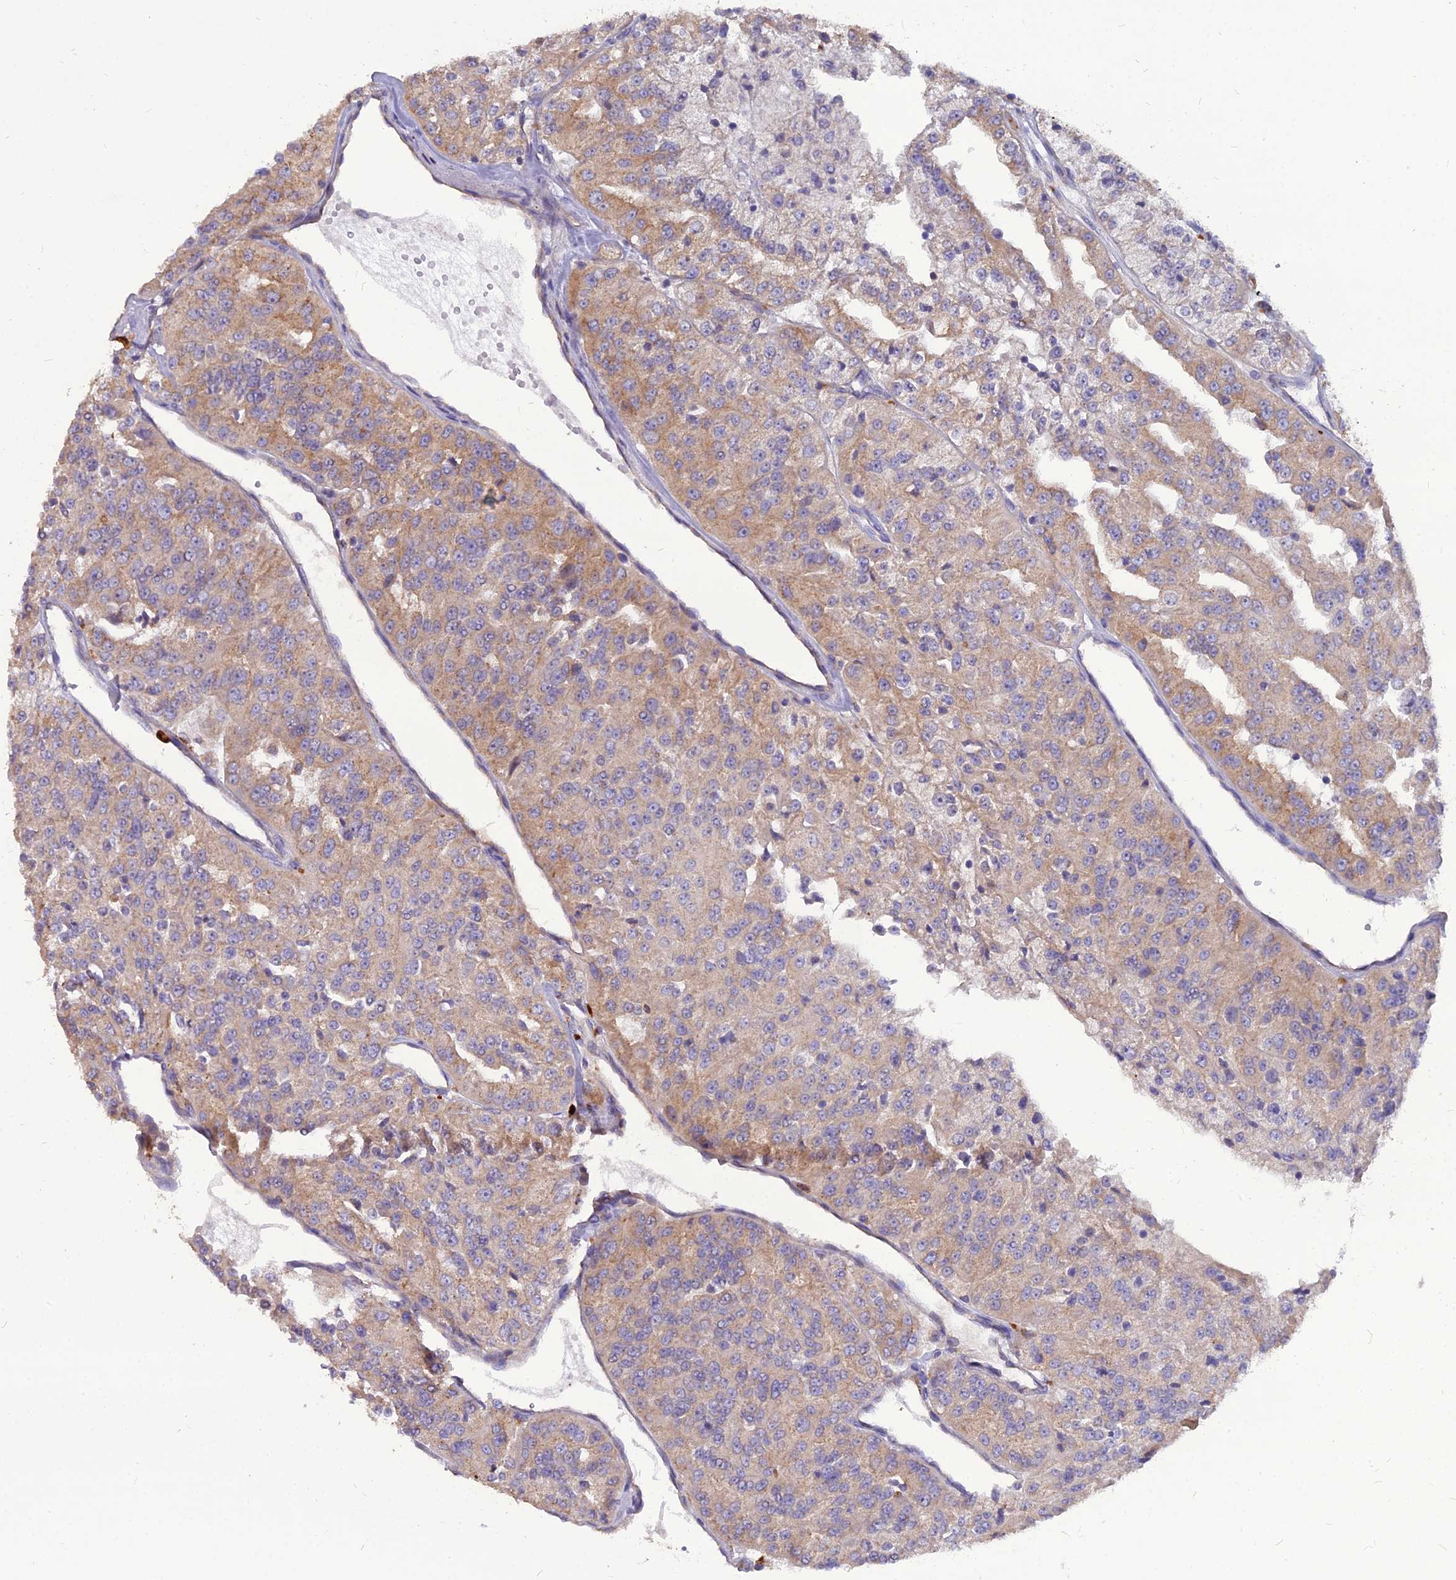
{"staining": {"intensity": "moderate", "quantity": "25%-75%", "location": "cytoplasmic/membranous"}, "tissue": "renal cancer", "cell_type": "Tumor cells", "image_type": "cancer", "snomed": [{"axis": "morphology", "description": "Adenocarcinoma, NOS"}, {"axis": "topography", "description": "Kidney"}], "caption": "Immunohistochemical staining of renal cancer shows moderate cytoplasmic/membranous protein staining in about 25%-75% of tumor cells.", "gene": "PCED1B", "patient": {"sex": "female", "age": 63}}